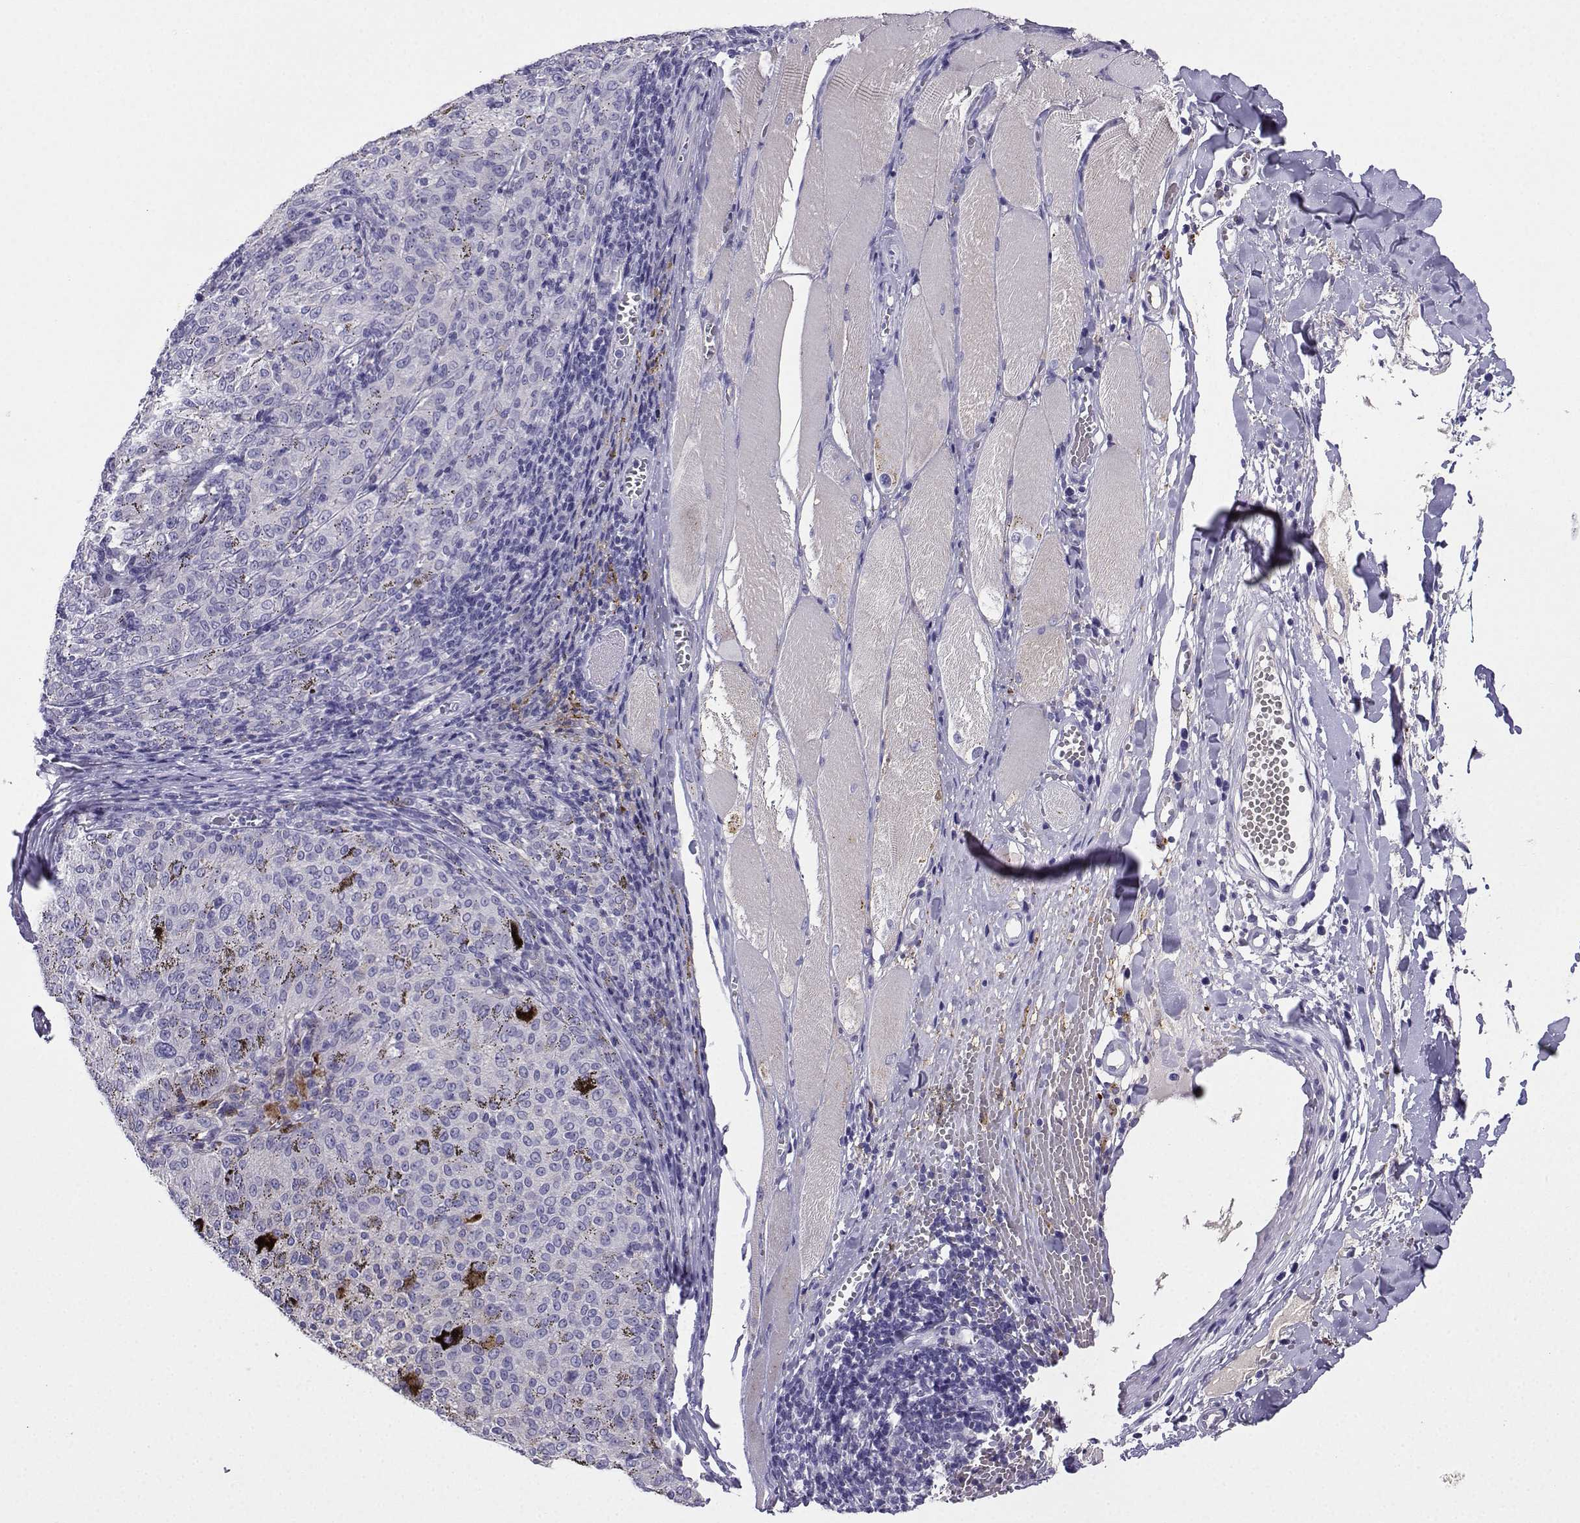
{"staining": {"intensity": "negative", "quantity": "none", "location": "none"}, "tissue": "melanoma", "cell_type": "Tumor cells", "image_type": "cancer", "snomed": [{"axis": "morphology", "description": "Malignant melanoma, NOS"}, {"axis": "topography", "description": "Skin"}], "caption": "Immunohistochemistry photomicrograph of human melanoma stained for a protein (brown), which displays no positivity in tumor cells.", "gene": "LINGO1", "patient": {"sex": "female", "age": 72}}